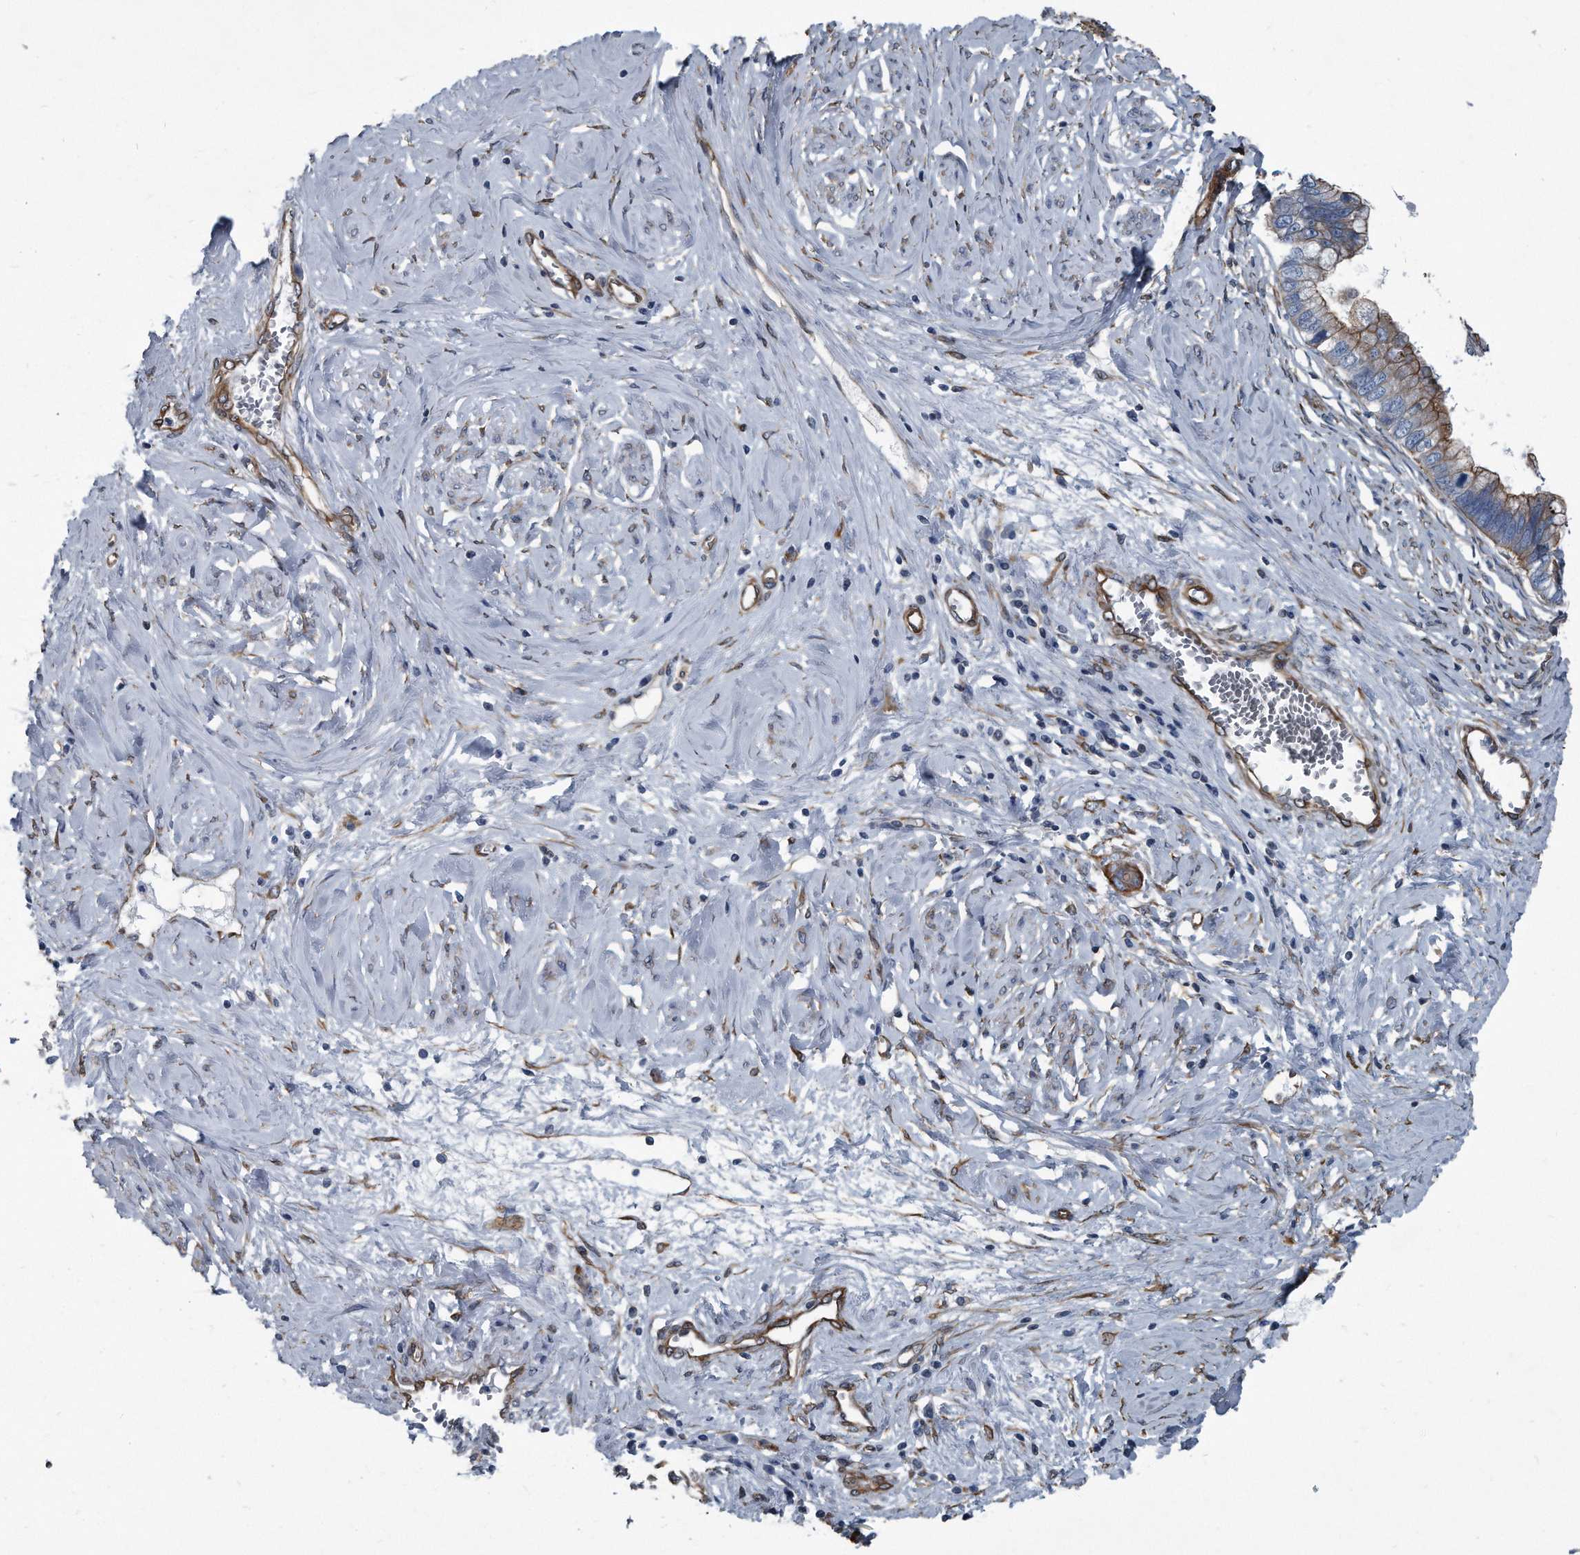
{"staining": {"intensity": "moderate", "quantity": ">75%", "location": "cytoplasmic/membranous"}, "tissue": "cervical cancer", "cell_type": "Tumor cells", "image_type": "cancer", "snomed": [{"axis": "morphology", "description": "Adenocarcinoma, NOS"}, {"axis": "topography", "description": "Cervix"}], "caption": "This histopathology image displays cervical adenocarcinoma stained with immunohistochemistry (IHC) to label a protein in brown. The cytoplasmic/membranous of tumor cells show moderate positivity for the protein. Nuclei are counter-stained blue.", "gene": "PLEC", "patient": {"sex": "female", "age": 44}}